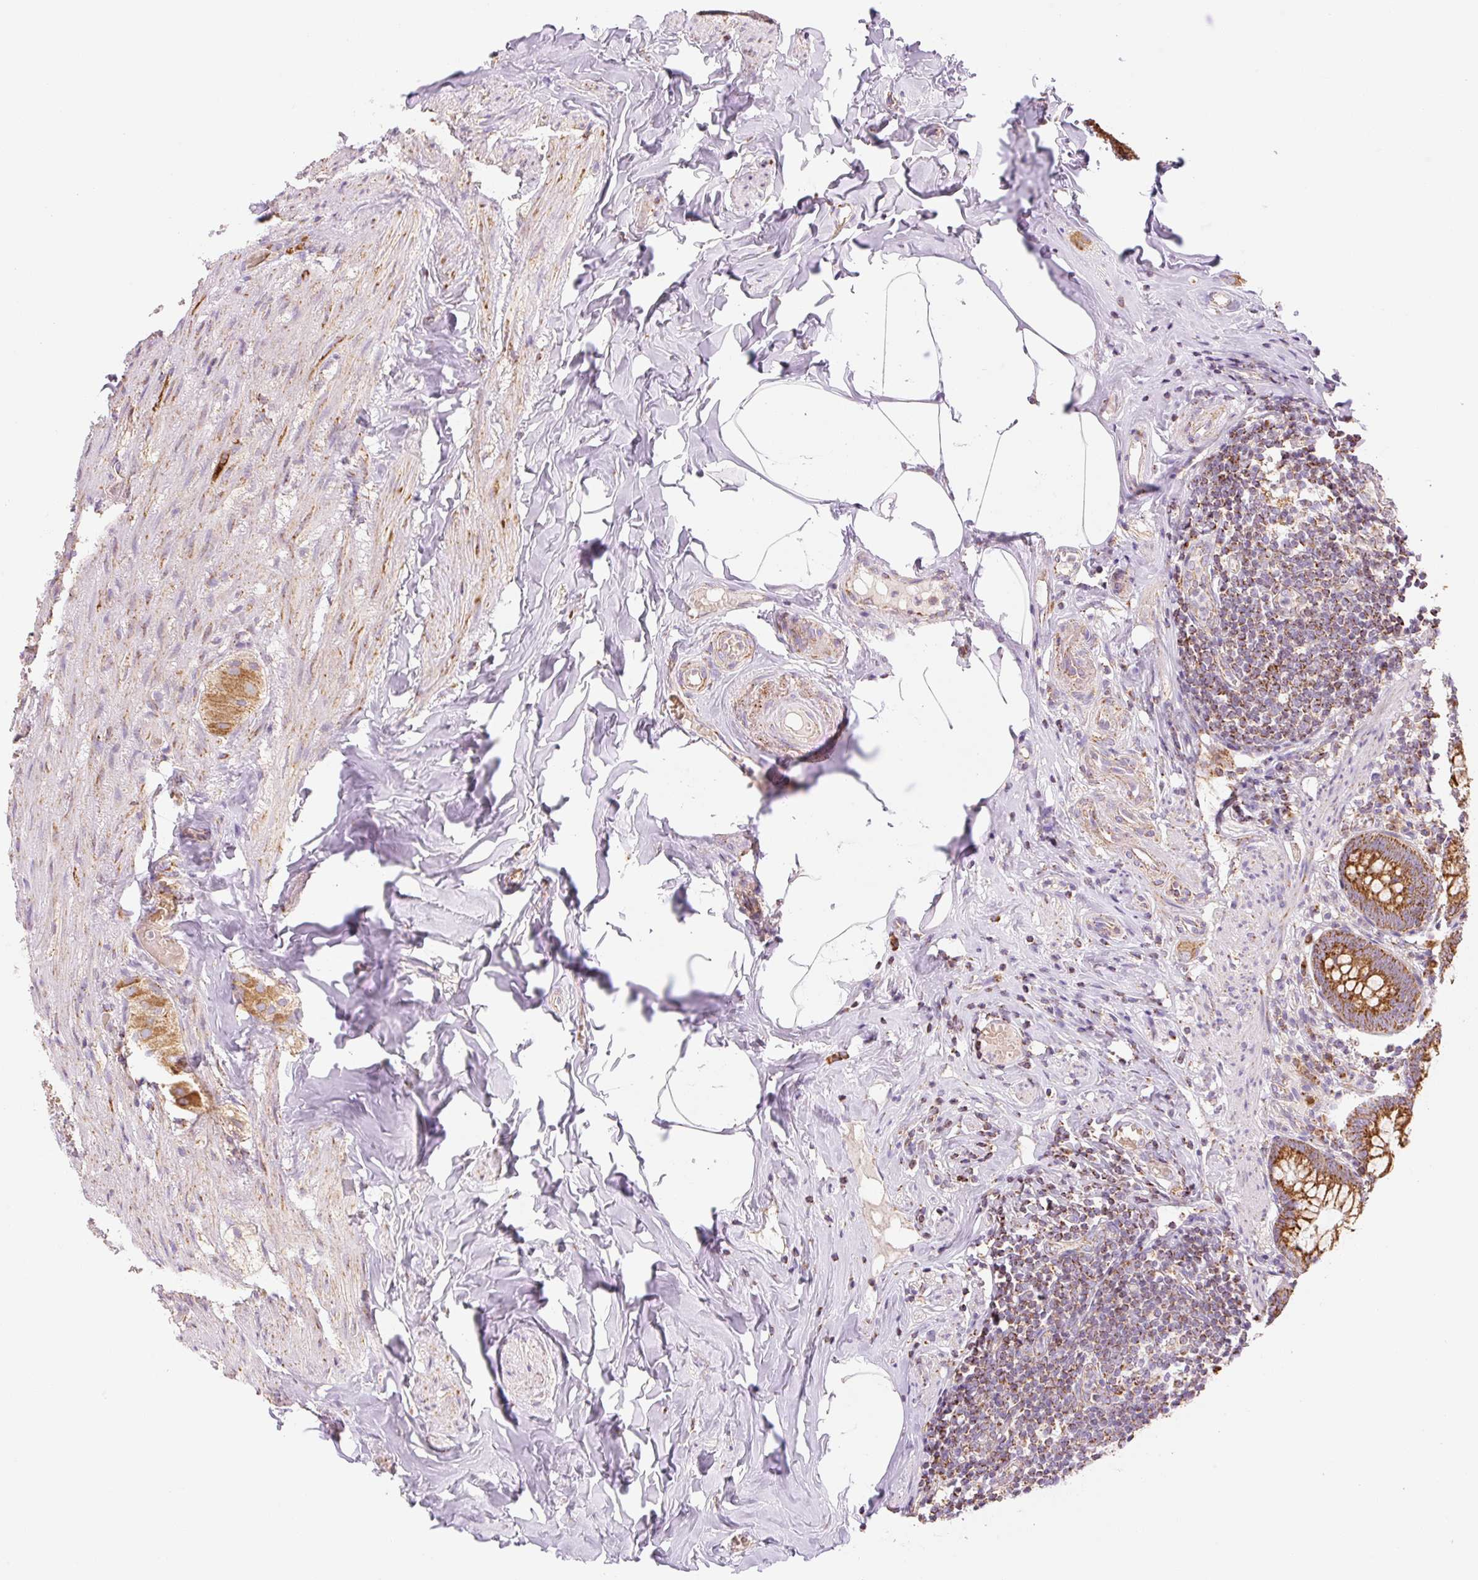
{"staining": {"intensity": "strong", "quantity": ">75%", "location": "cytoplasmic/membranous"}, "tissue": "appendix", "cell_type": "Glandular cells", "image_type": "normal", "snomed": [{"axis": "morphology", "description": "Normal tissue, NOS"}, {"axis": "topography", "description": "Appendix"}], "caption": "Glandular cells exhibit strong cytoplasmic/membranous positivity in approximately >75% of cells in unremarkable appendix.", "gene": "GOSR2", "patient": {"sex": "male", "age": 55}}